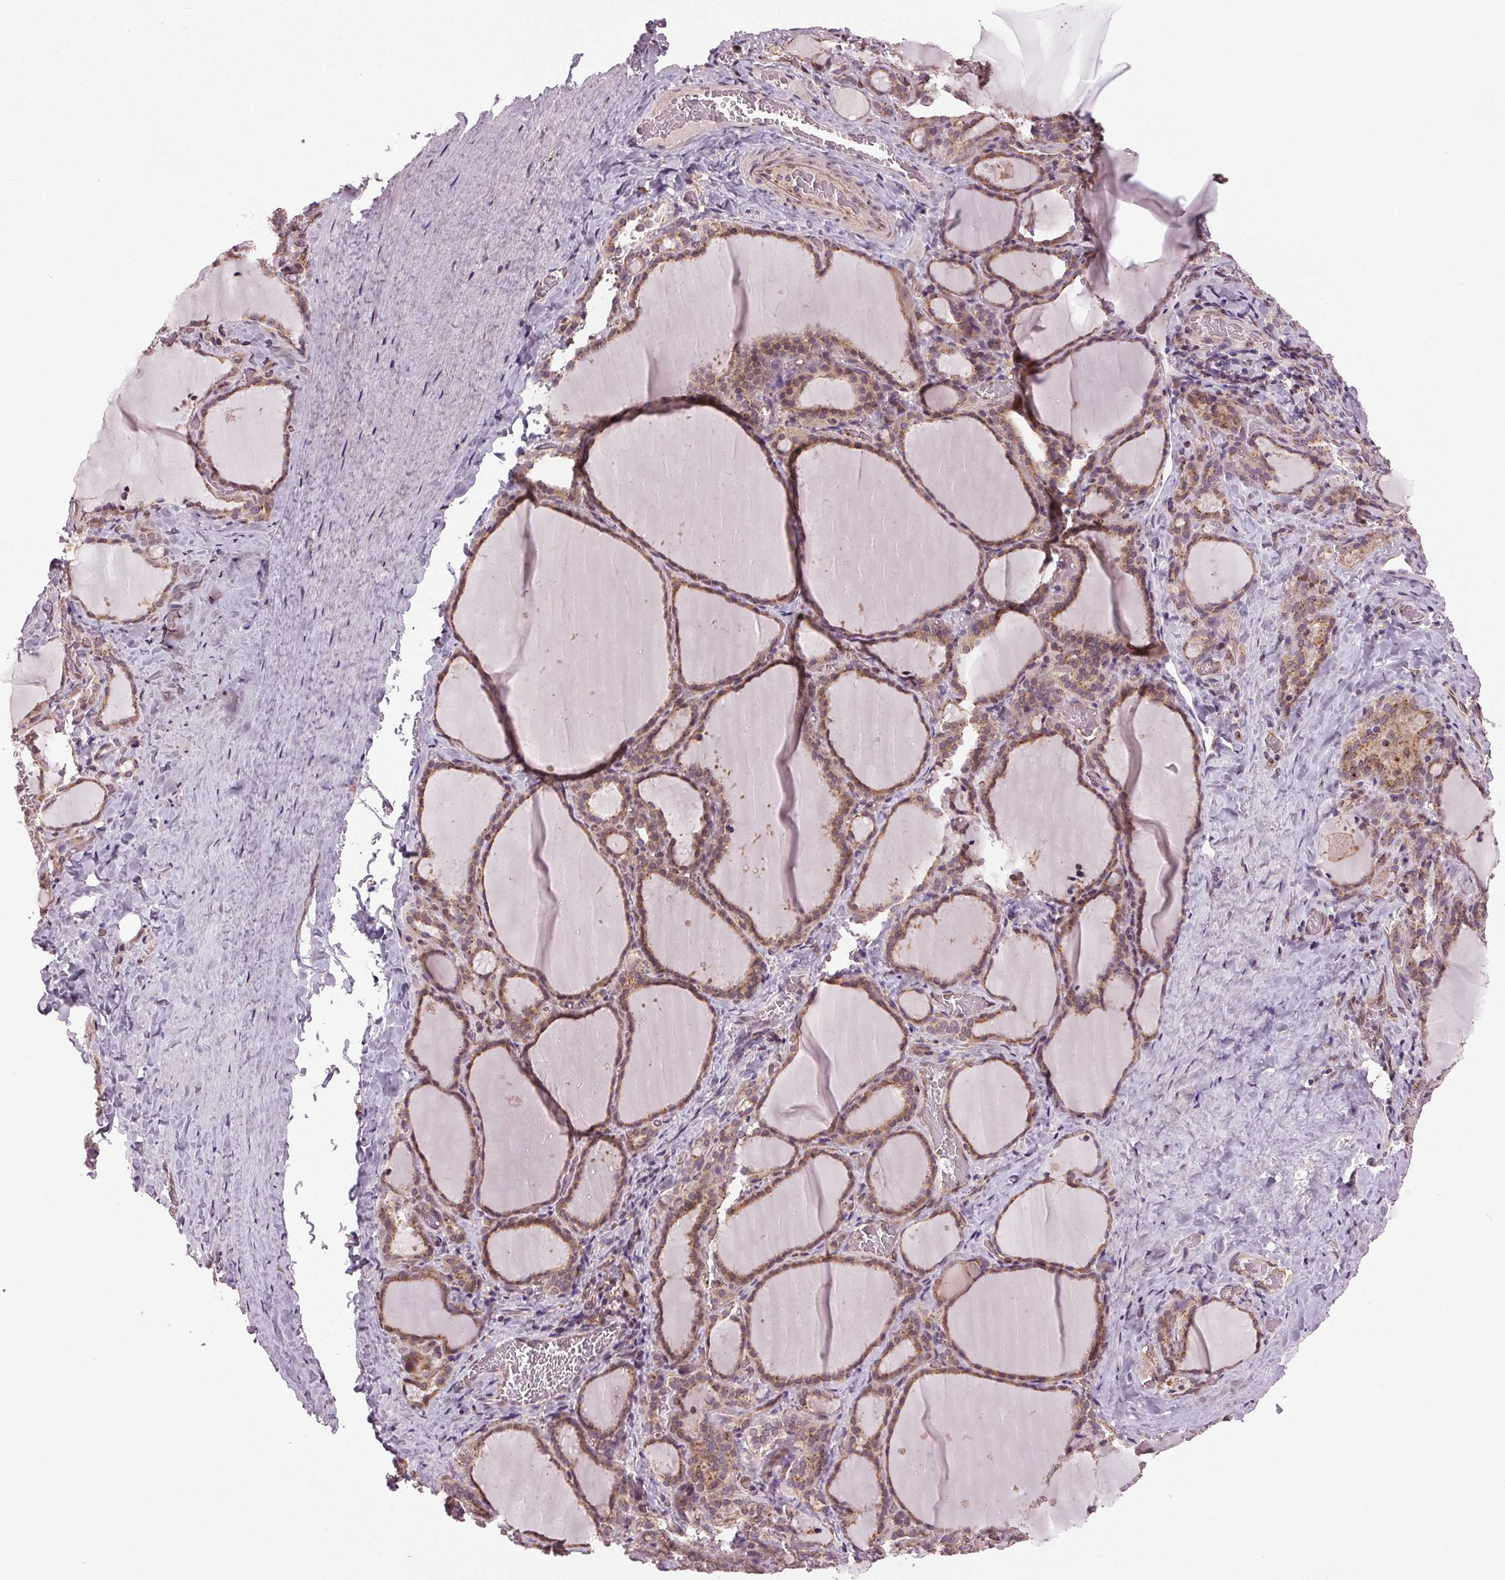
{"staining": {"intensity": "weak", "quantity": ">75%", "location": "cytoplasmic/membranous"}, "tissue": "thyroid gland", "cell_type": "Glandular cells", "image_type": "normal", "snomed": [{"axis": "morphology", "description": "Normal tissue, NOS"}, {"axis": "topography", "description": "Thyroid gland"}], "caption": "Immunohistochemical staining of normal human thyroid gland shows low levels of weak cytoplasmic/membranous expression in approximately >75% of glandular cells.", "gene": "BSDC1", "patient": {"sex": "female", "age": 22}}